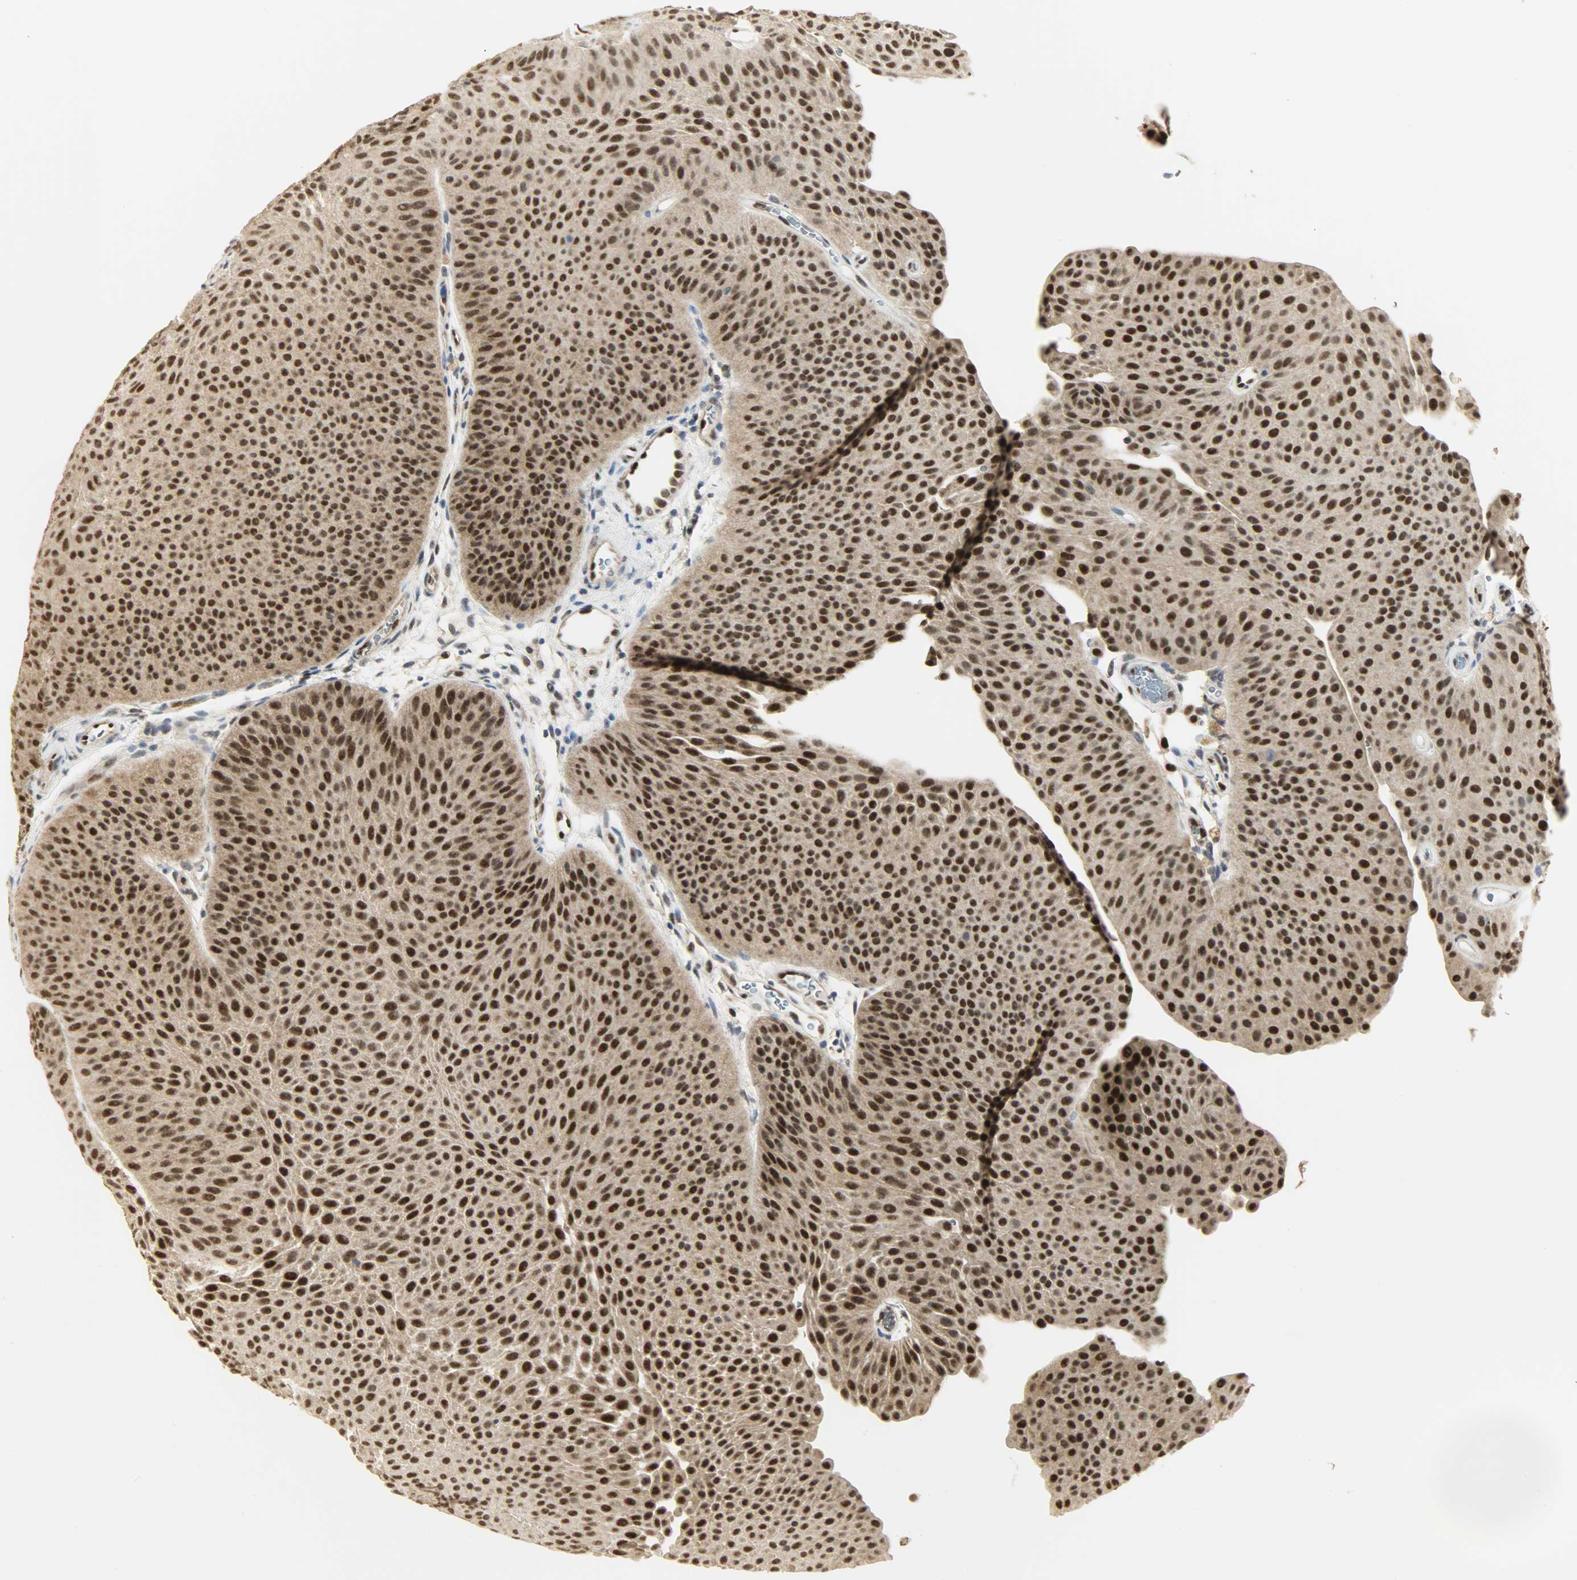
{"staining": {"intensity": "strong", "quantity": ">75%", "location": "nuclear"}, "tissue": "urothelial cancer", "cell_type": "Tumor cells", "image_type": "cancer", "snomed": [{"axis": "morphology", "description": "Urothelial carcinoma, Low grade"}, {"axis": "topography", "description": "Urinary bladder"}], "caption": "A brown stain shows strong nuclear positivity of a protein in urothelial carcinoma (low-grade) tumor cells.", "gene": "NPEPL1", "patient": {"sex": "female", "age": 60}}